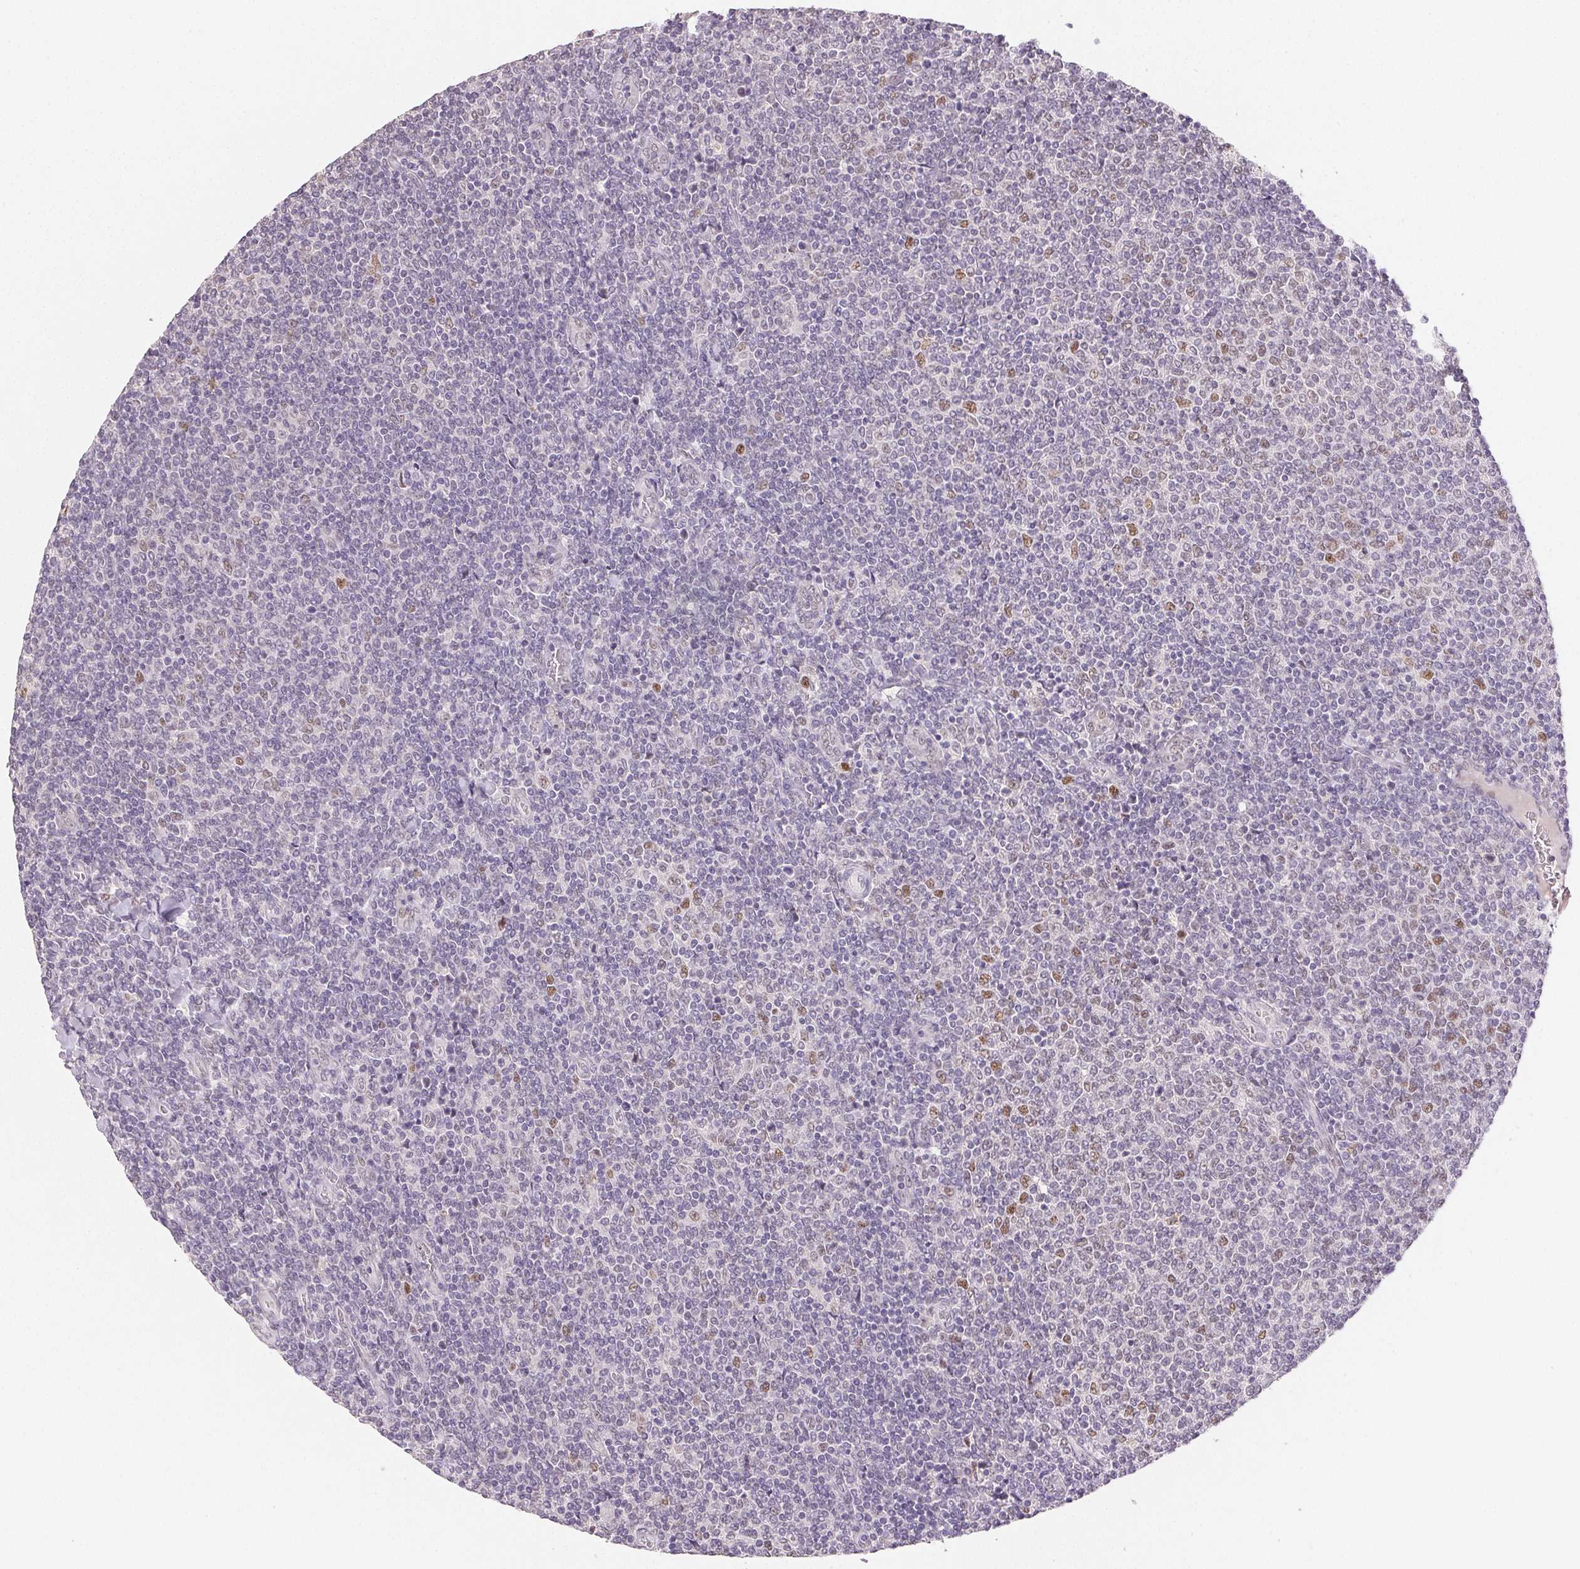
{"staining": {"intensity": "negative", "quantity": "none", "location": "none"}, "tissue": "lymphoma", "cell_type": "Tumor cells", "image_type": "cancer", "snomed": [{"axis": "morphology", "description": "Malignant lymphoma, non-Hodgkin's type, Low grade"}, {"axis": "topography", "description": "Lymph node"}], "caption": "There is no significant expression in tumor cells of low-grade malignant lymphoma, non-Hodgkin's type.", "gene": "POLR3G", "patient": {"sex": "male", "age": 52}}